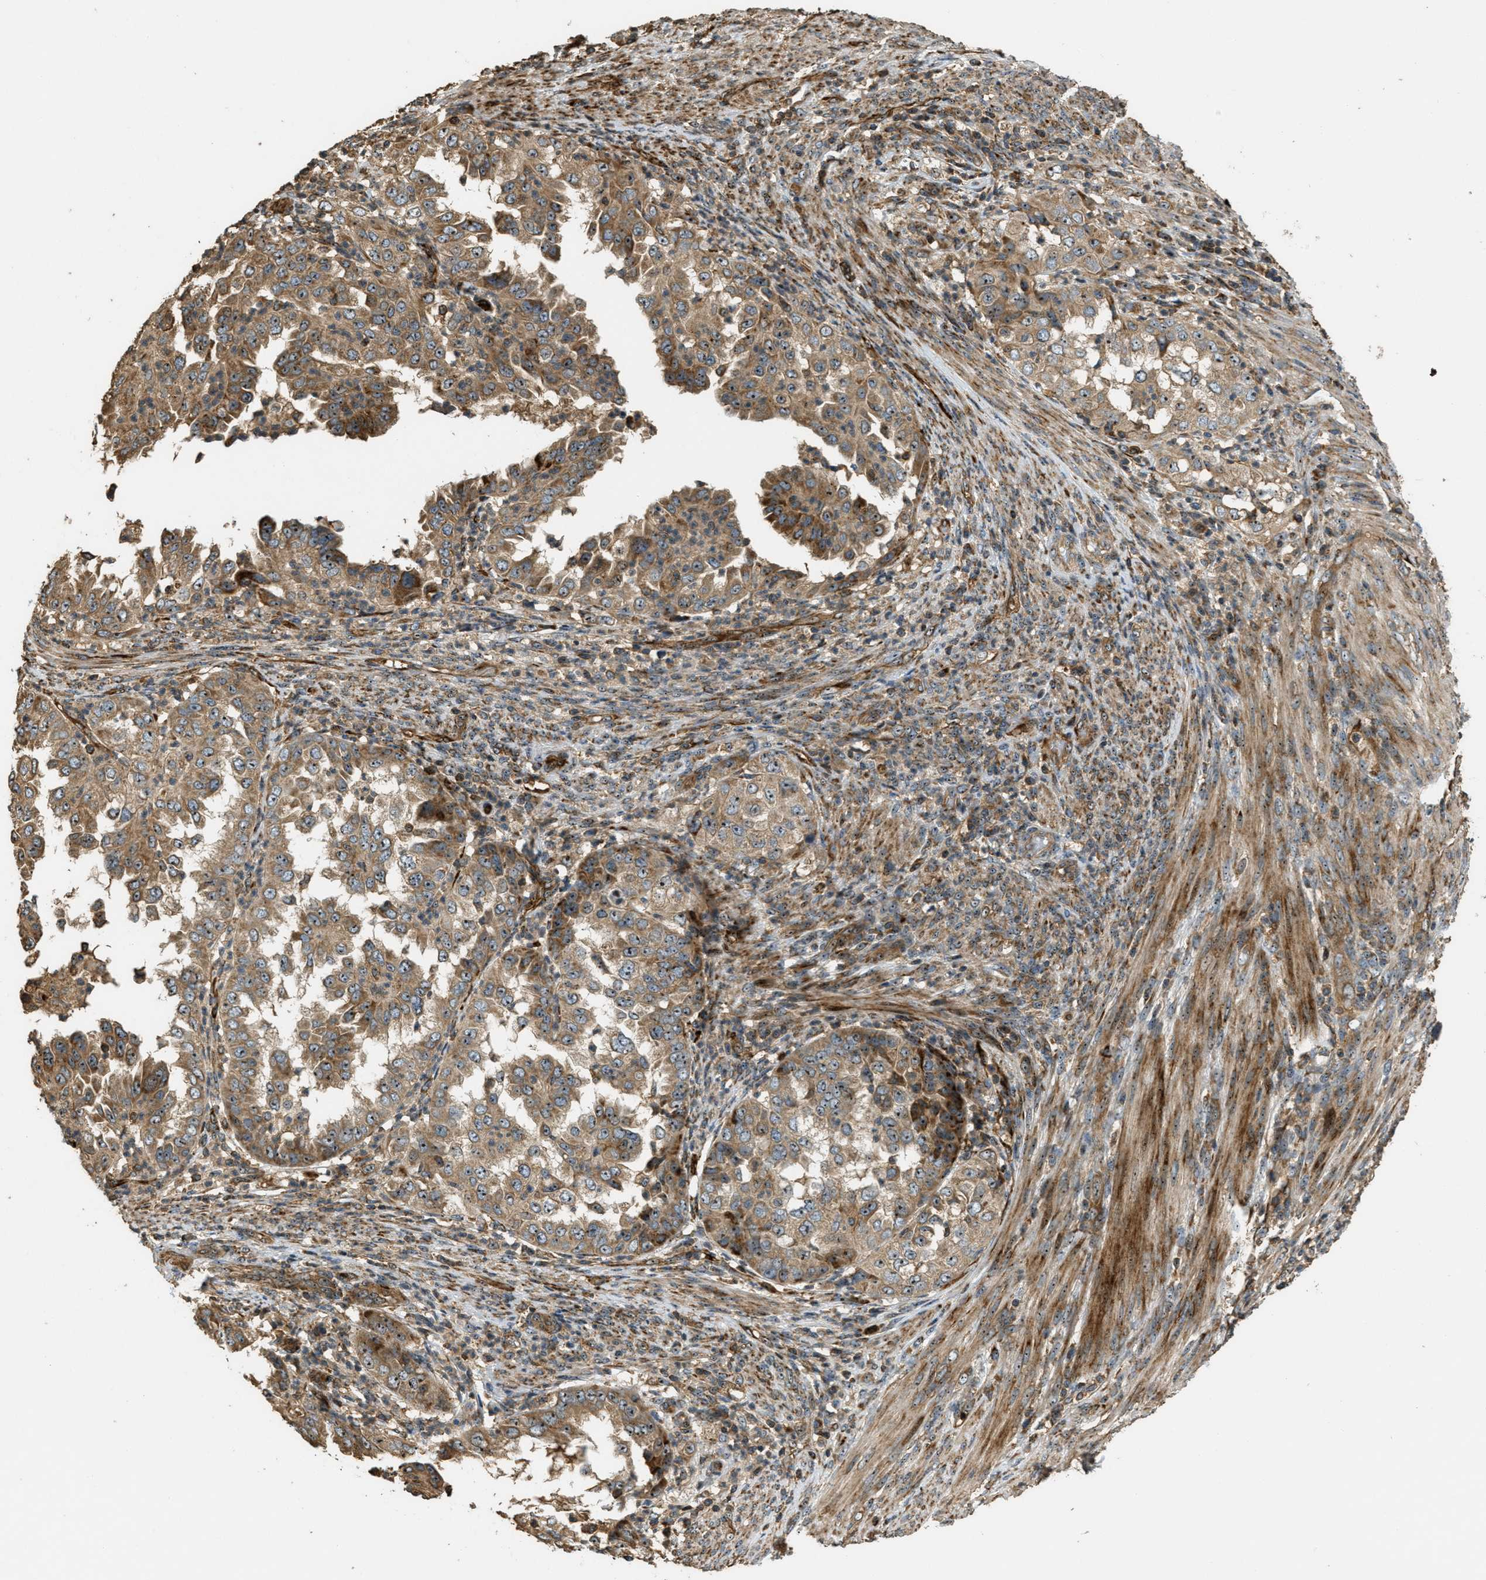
{"staining": {"intensity": "moderate", "quantity": ">75%", "location": "cytoplasmic/membranous,nuclear"}, "tissue": "endometrial cancer", "cell_type": "Tumor cells", "image_type": "cancer", "snomed": [{"axis": "morphology", "description": "Adenocarcinoma, NOS"}, {"axis": "topography", "description": "Endometrium"}], "caption": "Immunohistochemical staining of endometrial cancer displays medium levels of moderate cytoplasmic/membranous and nuclear expression in about >75% of tumor cells.", "gene": "LRP12", "patient": {"sex": "female", "age": 85}}